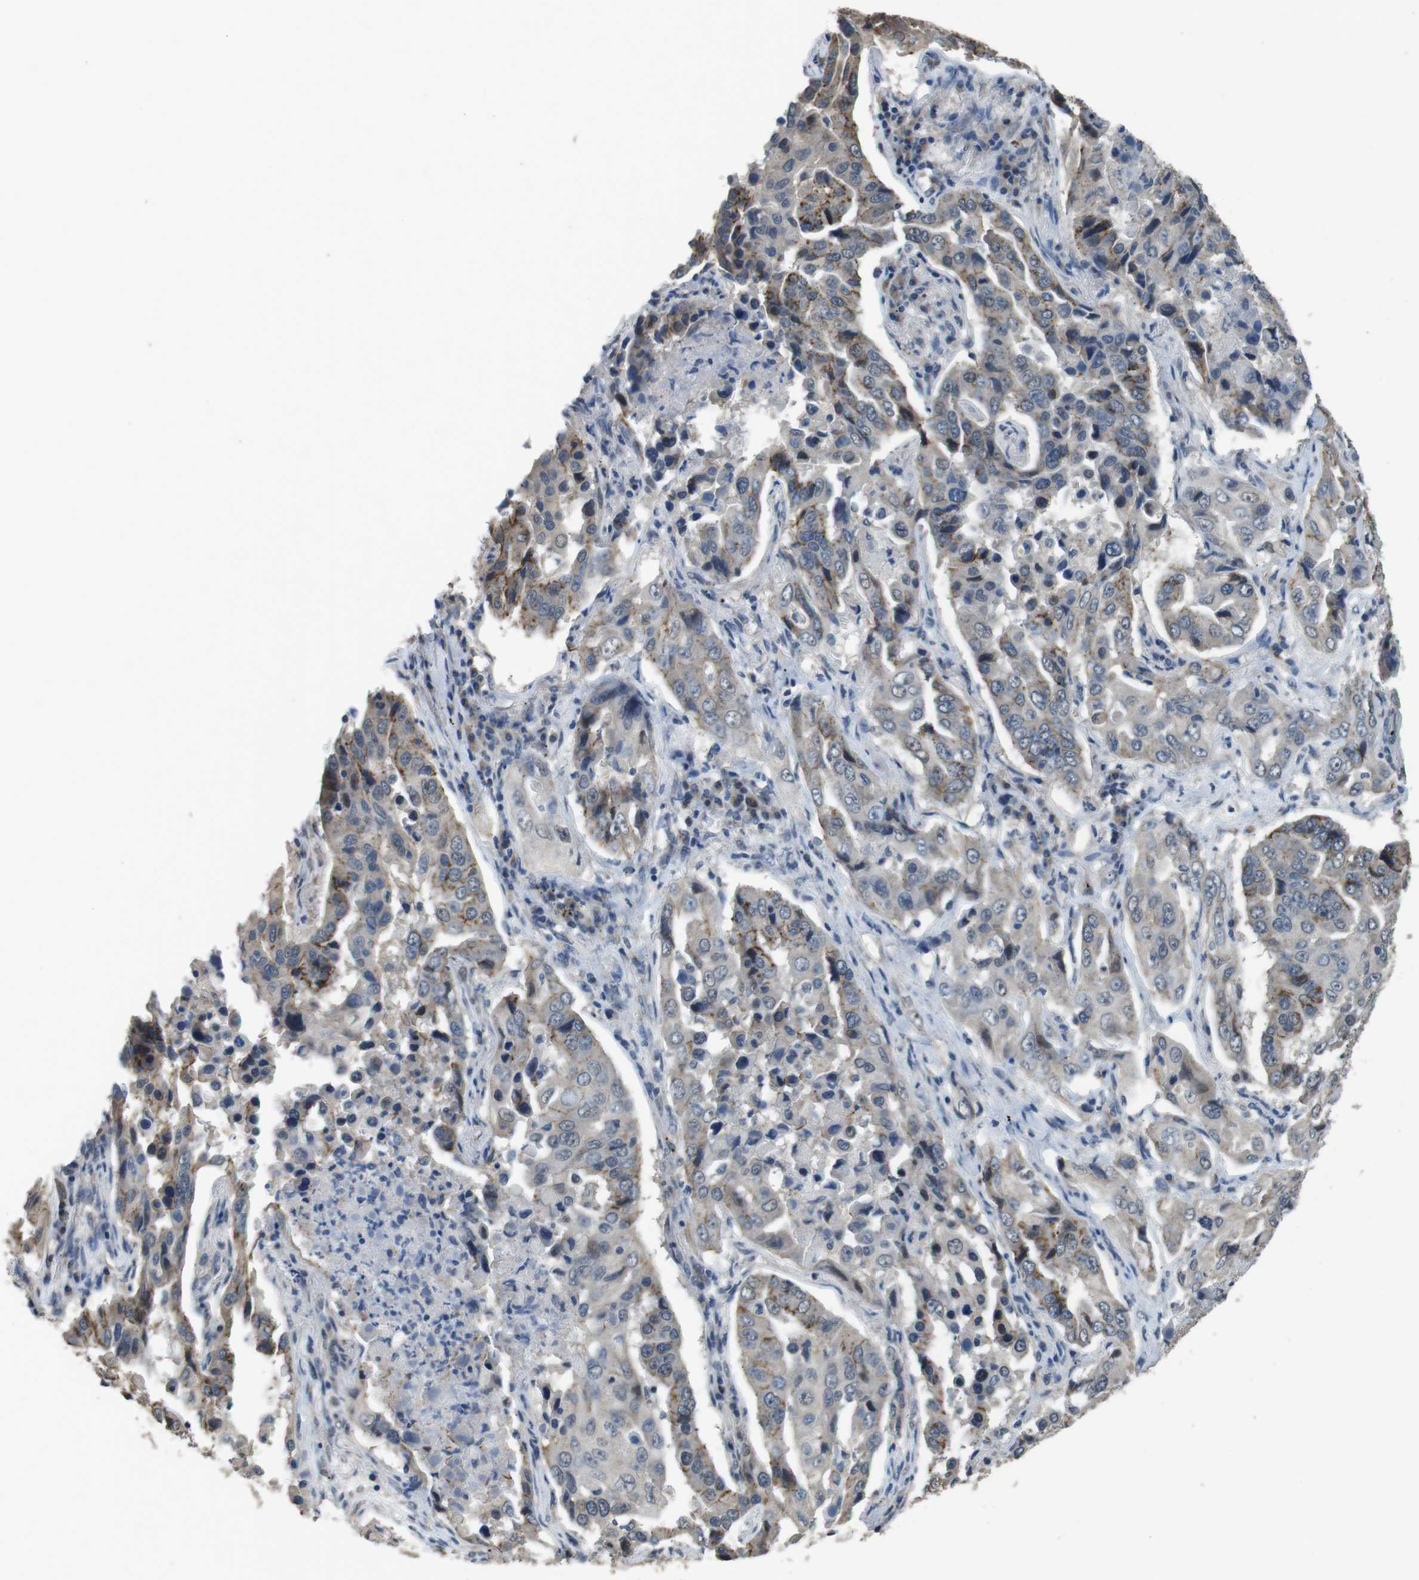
{"staining": {"intensity": "weak", "quantity": "25%-75%", "location": "cytoplasmic/membranous"}, "tissue": "lung cancer", "cell_type": "Tumor cells", "image_type": "cancer", "snomed": [{"axis": "morphology", "description": "Adenocarcinoma, NOS"}, {"axis": "topography", "description": "Lung"}], "caption": "IHC of human adenocarcinoma (lung) exhibits low levels of weak cytoplasmic/membranous expression in approximately 25%-75% of tumor cells.", "gene": "CLDN7", "patient": {"sex": "female", "age": 65}}